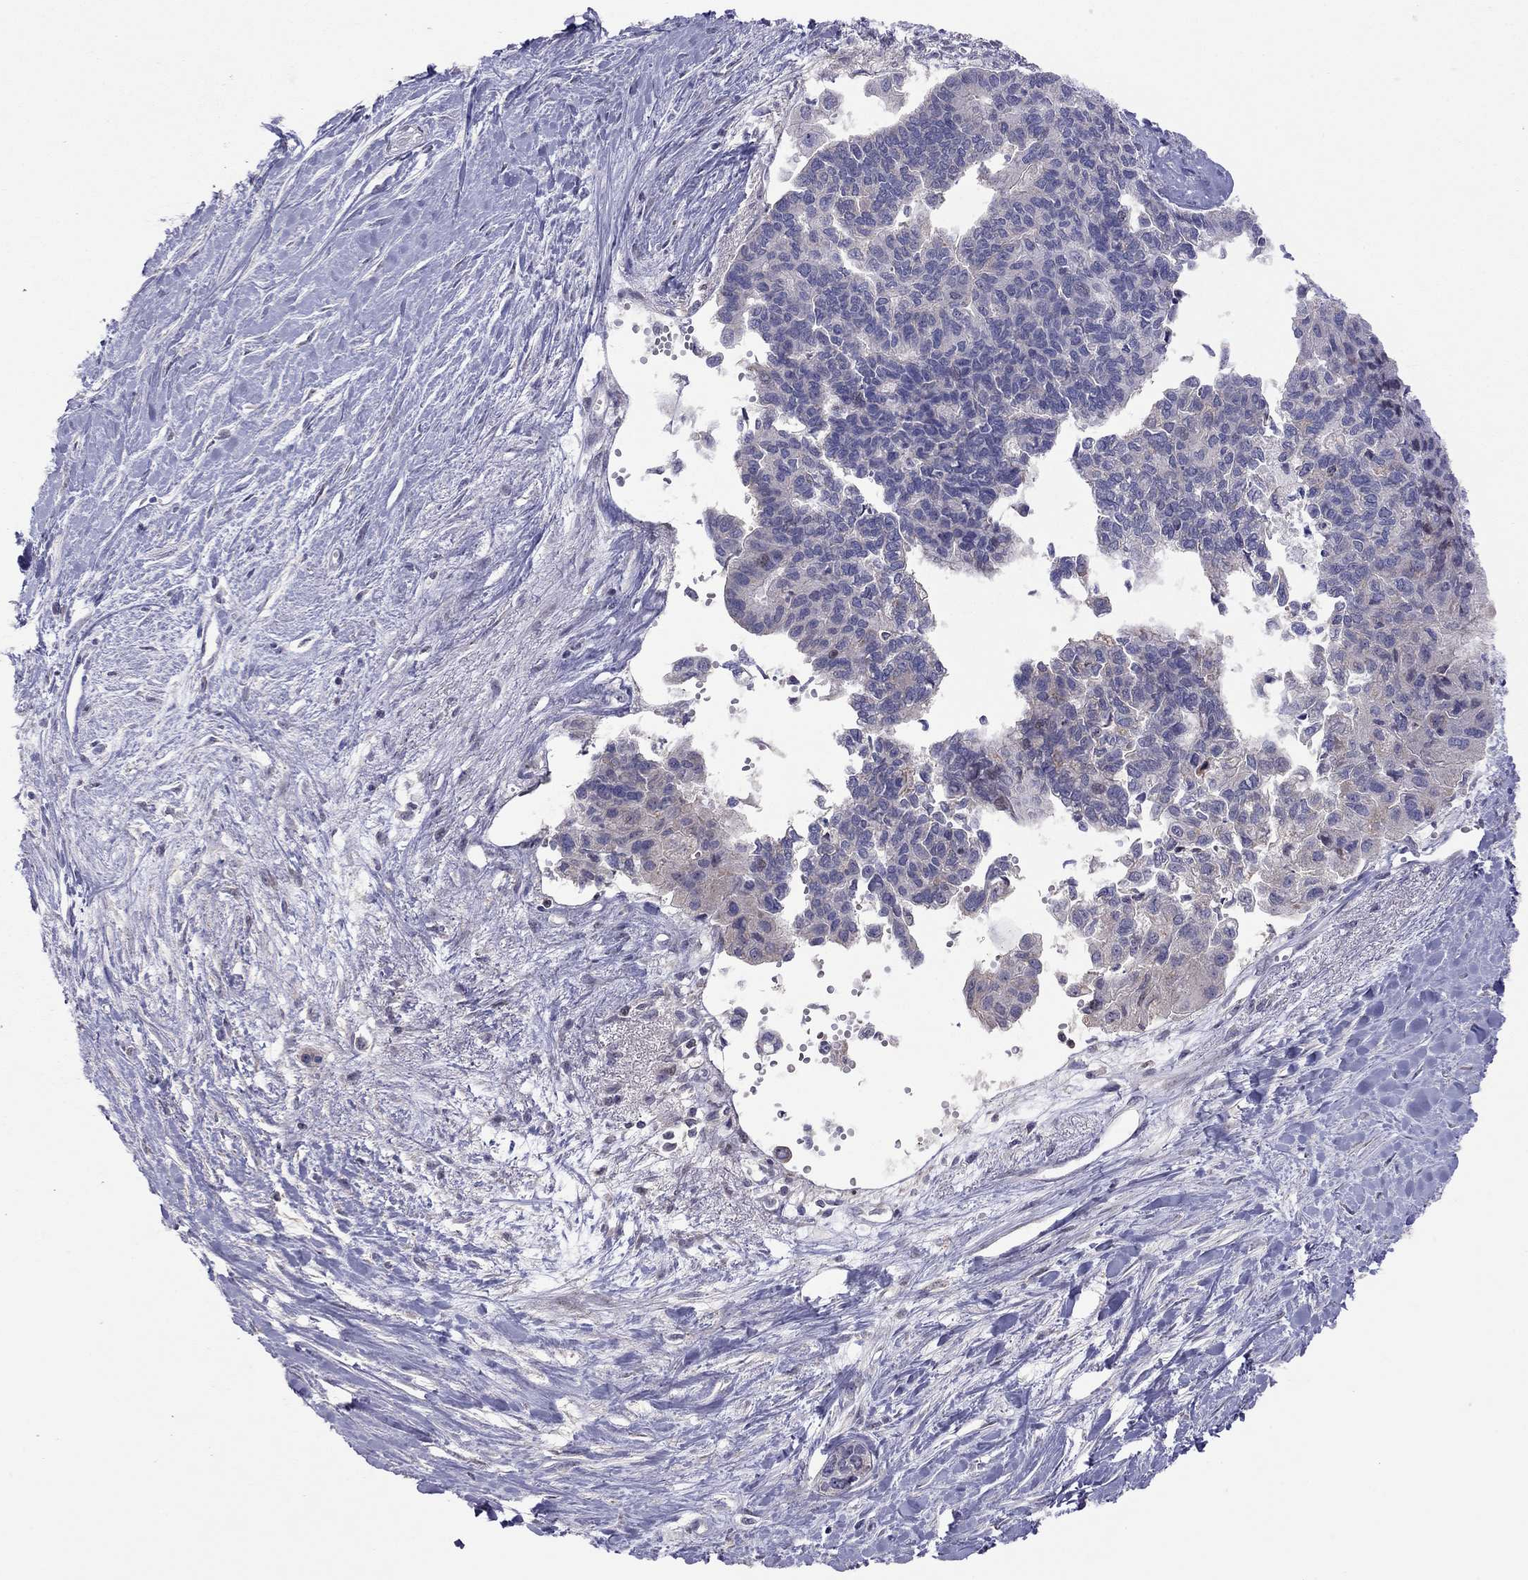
{"staining": {"intensity": "negative", "quantity": "none", "location": "none"}, "tissue": "pancreatic cancer", "cell_type": "Tumor cells", "image_type": "cancer", "snomed": [{"axis": "morphology", "description": "Adenocarcinoma, NOS"}, {"axis": "topography", "description": "Pancreas"}], "caption": "Human pancreatic cancer (adenocarcinoma) stained for a protein using immunohistochemistry (IHC) reveals no staining in tumor cells.", "gene": "SYTL2", "patient": {"sex": "female", "age": 50}}